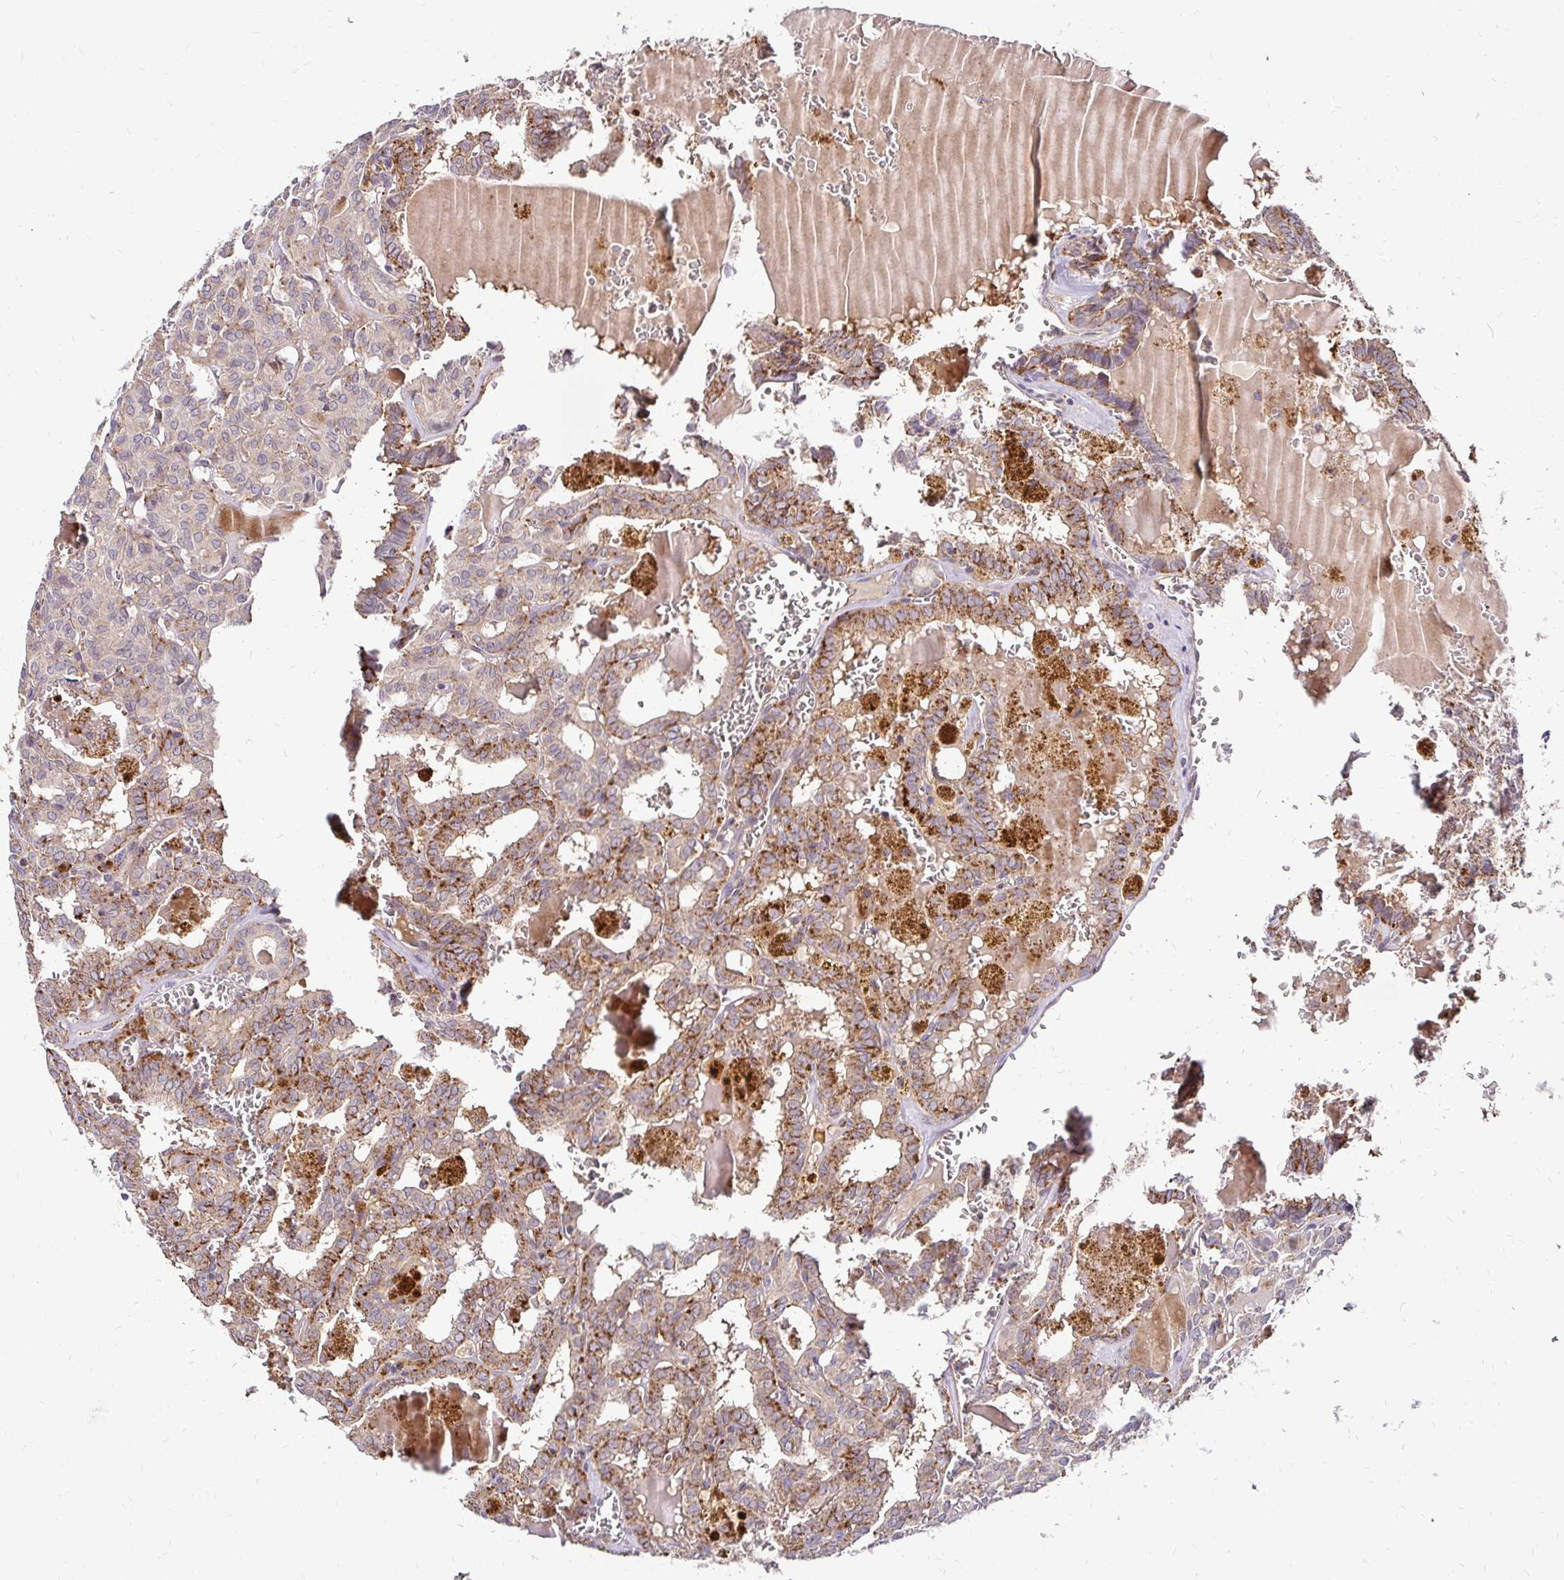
{"staining": {"intensity": "moderate", "quantity": ">75%", "location": "cytoplasmic/membranous"}, "tissue": "thyroid cancer", "cell_type": "Tumor cells", "image_type": "cancer", "snomed": [{"axis": "morphology", "description": "Papillary adenocarcinoma, NOS"}, {"axis": "topography", "description": "Thyroid gland"}], "caption": "Papillary adenocarcinoma (thyroid) stained for a protein displays moderate cytoplasmic/membranous positivity in tumor cells.", "gene": "IDUA", "patient": {"sex": "female", "age": 39}}